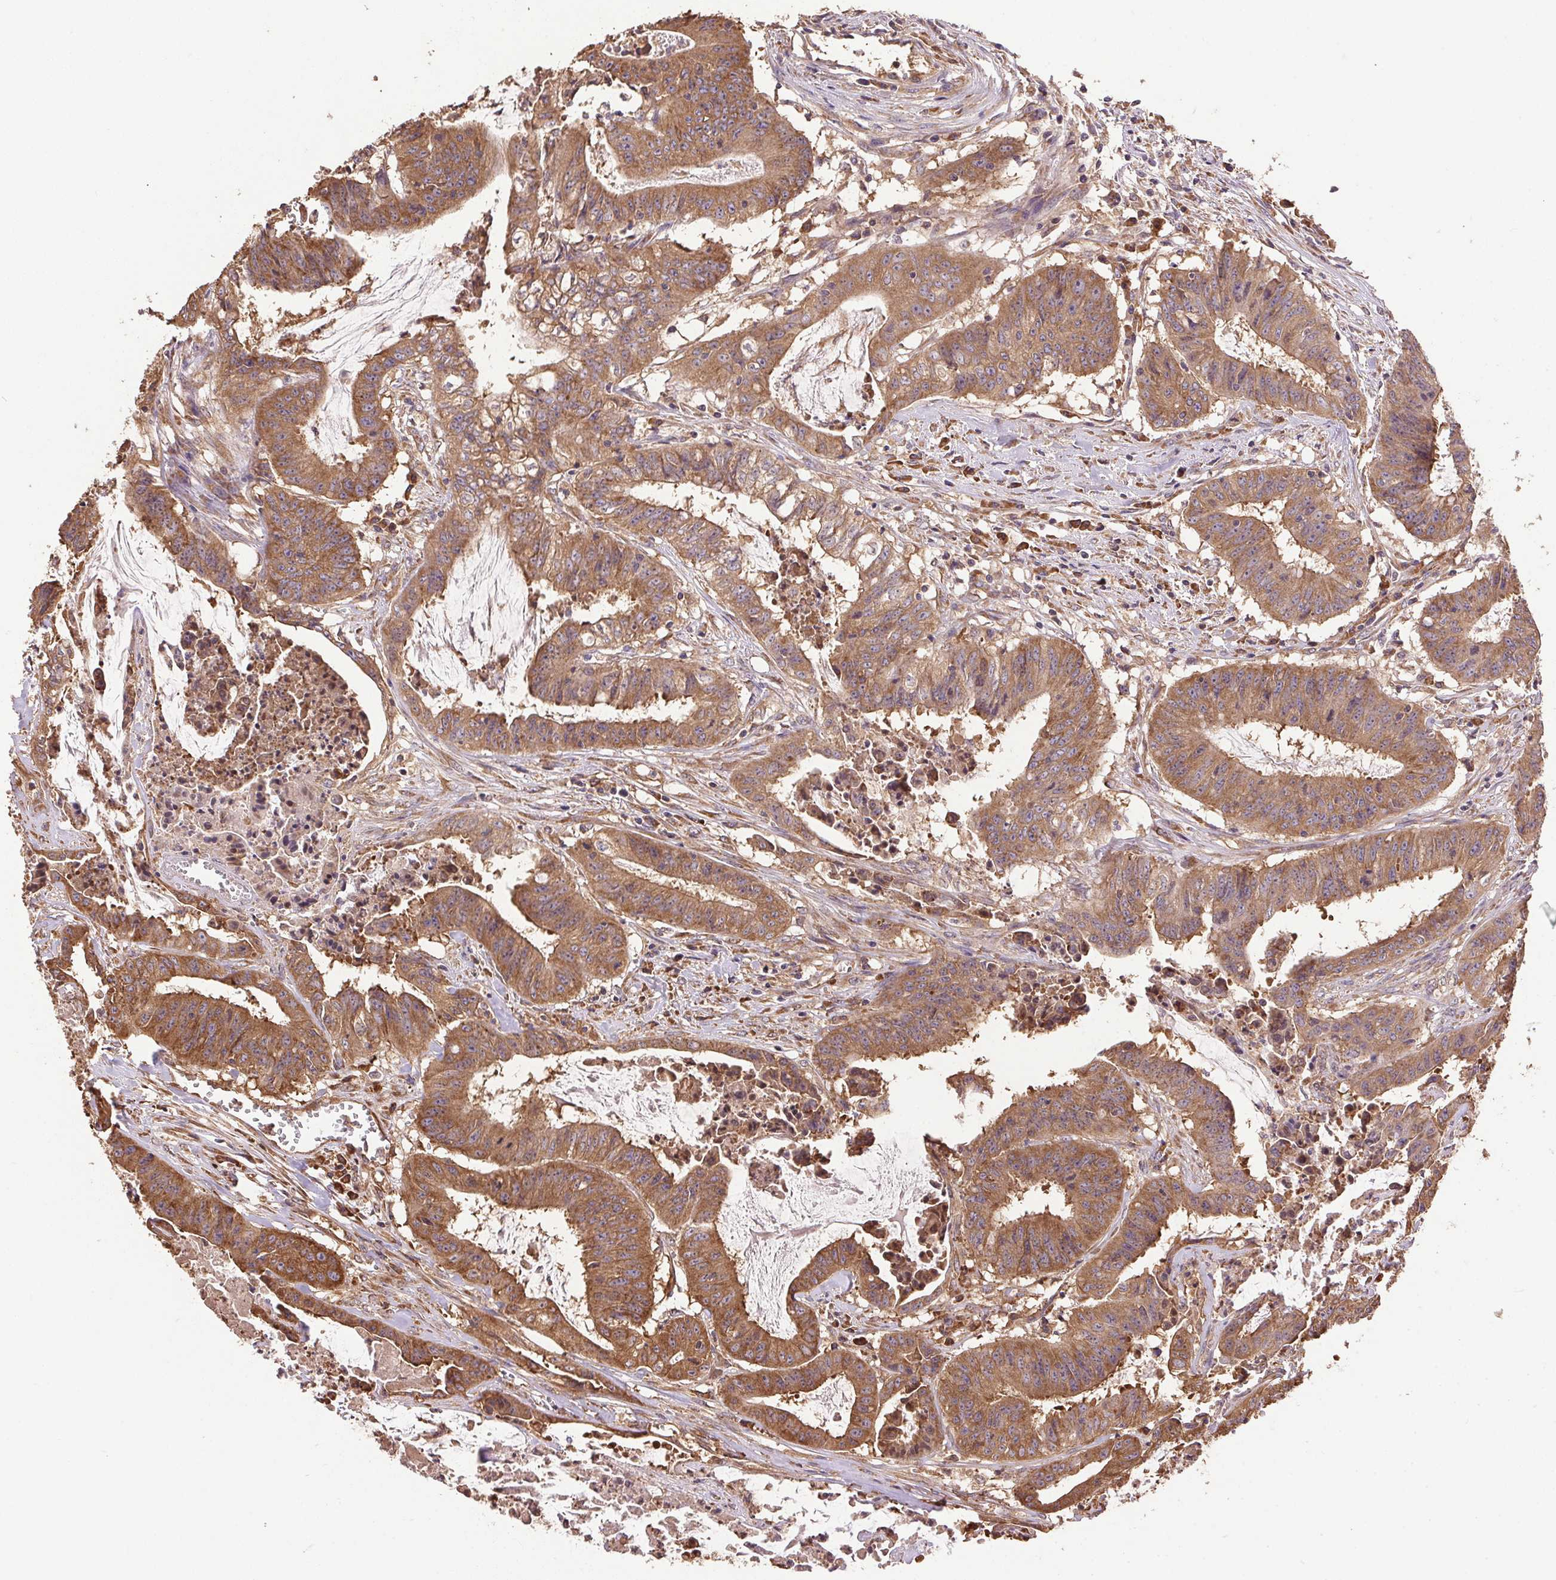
{"staining": {"intensity": "moderate", "quantity": ">75%", "location": "cytoplasmic/membranous"}, "tissue": "colorectal cancer", "cell_type": "Tumor cells", "image_type": "cancer", "snomed": [{"axis": "morphology", "description": "Adenocarcinoma, NOS"}, {"axis": "topography", "description": "Colon"}], "caption": "There is medium levels of moderate cytoplasmic/membranous positivity in tumor cells of colorectal cancer, as demonstrated by immunohistochemical staining (brown color).", "gene": "EIF2S1", "patient": {"sex": "male", "age": 33}}